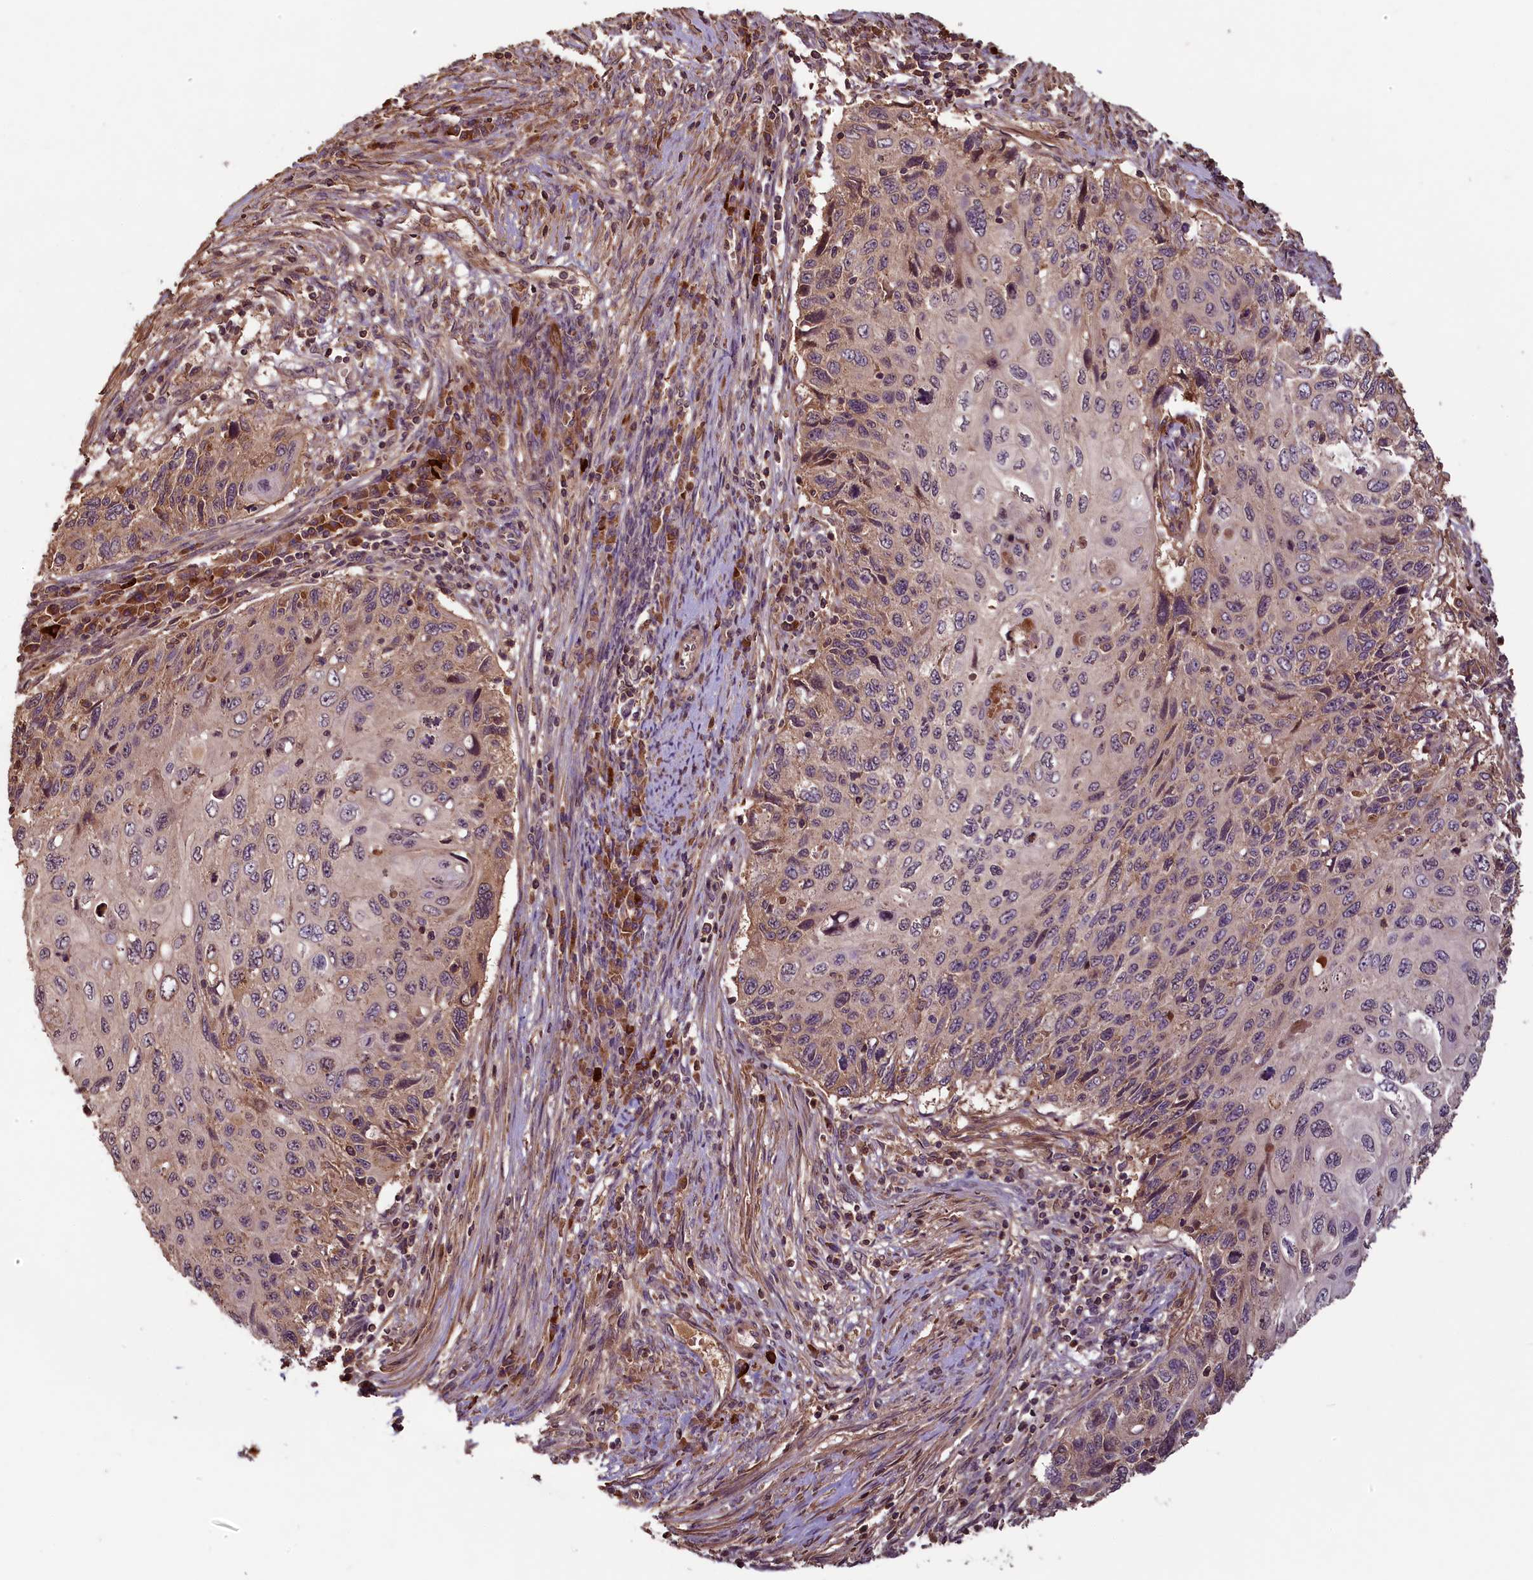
{"staining": {"intensity": "weak", "quantity": "<25%", "location": "cytoplasmic/membranous"}, "tissue": "cervical cancer", "cell_type": "Tumor cells", "image_type": "cancer", "snomed": [{"axis": "morphology", "description": "Squamous cell carcinoma, NOS"}, {"axis": "topography", "description": "Cervix"}], "caption": "This is a histopathology image of immunohistochemistry staining of cervical squamous cell carcinoma, which shows no staining in tumor cells.", "gene": "NUDT6", "patient": {"sex": "female", "age": 70}}